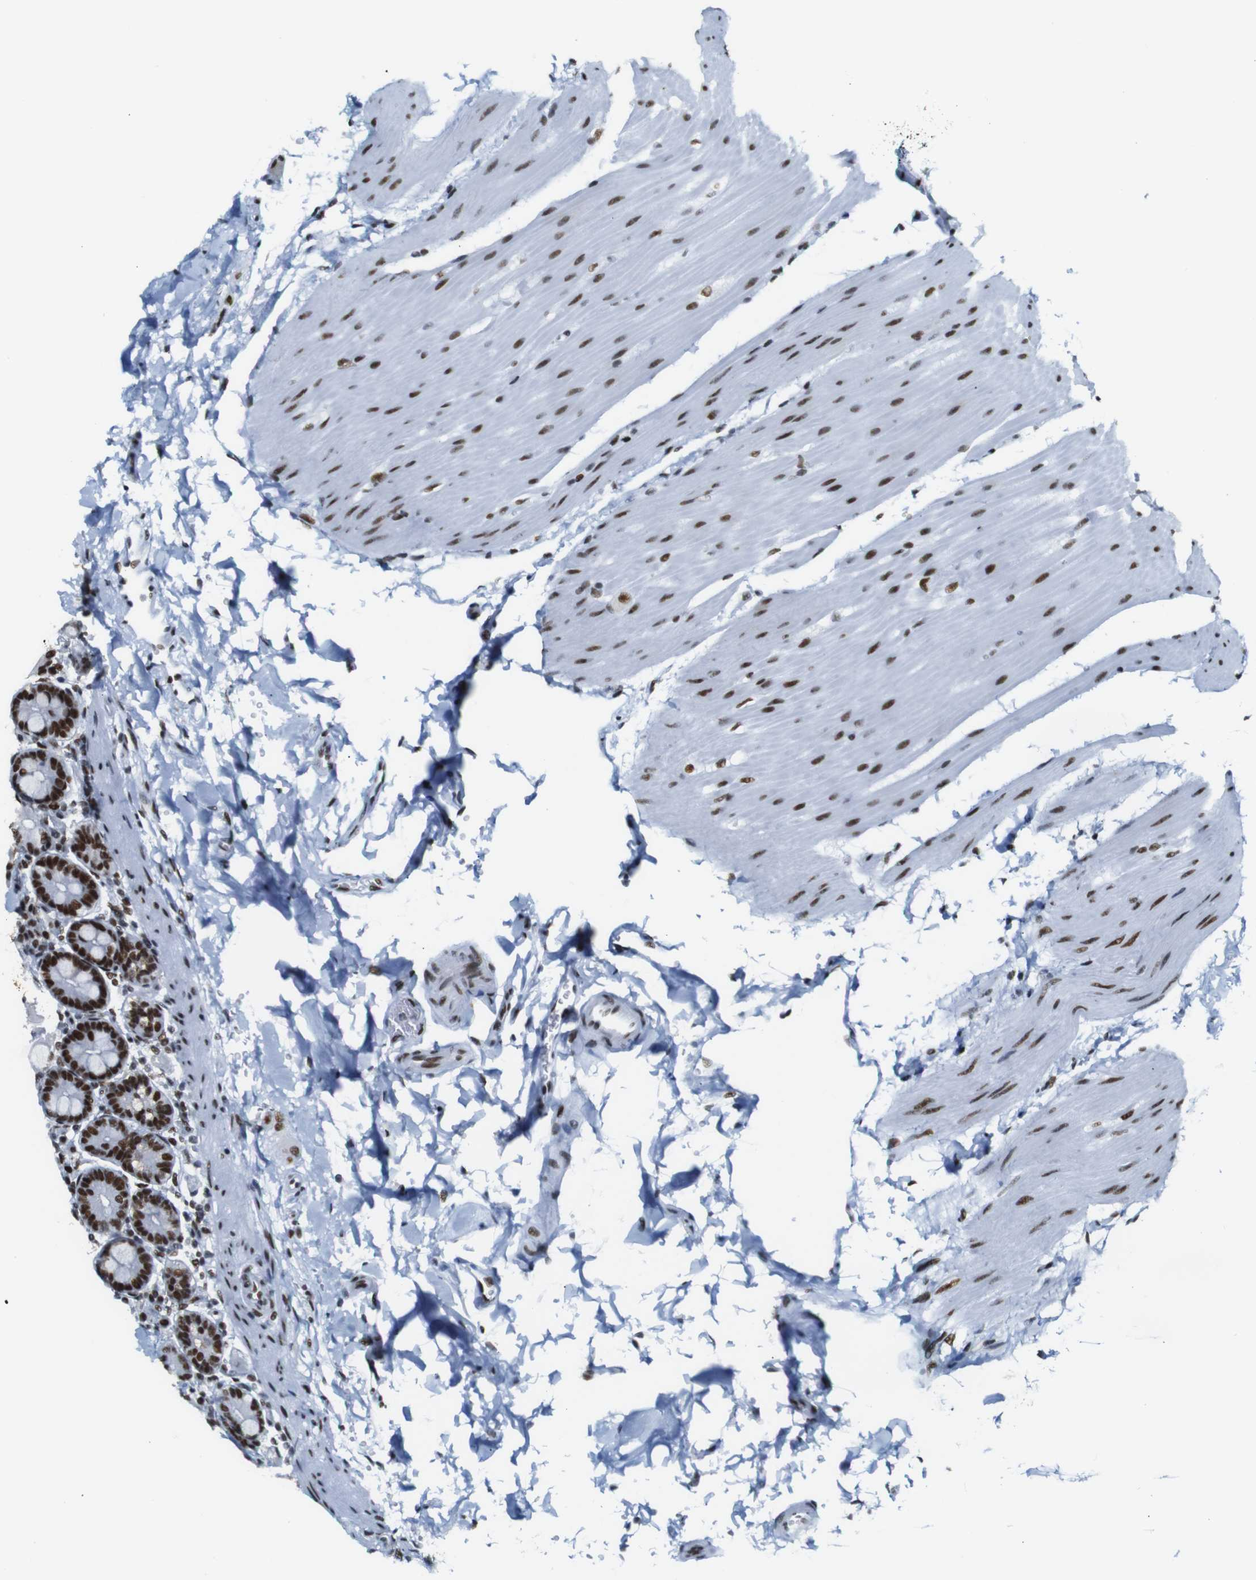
{"staining": {"intensity": "strong", "quantity": ">75%", "location": "nuclear"}, "tissue": "duodenum", "cell_type": "Glandular cells", "image_type": "normal", "snomed": [{"axis": "morphology", "description": "Normal tissue, NOS"}, {"axis": "topography", "description": "Duodenum"}], "caption": "Duodenum was stained to show a protein in brown. There is high levels of strong nuclear expression in approximately >75% of glandular cells.", "gene": "TRA2B", "patient": {"sex": "male", "age": 54}}